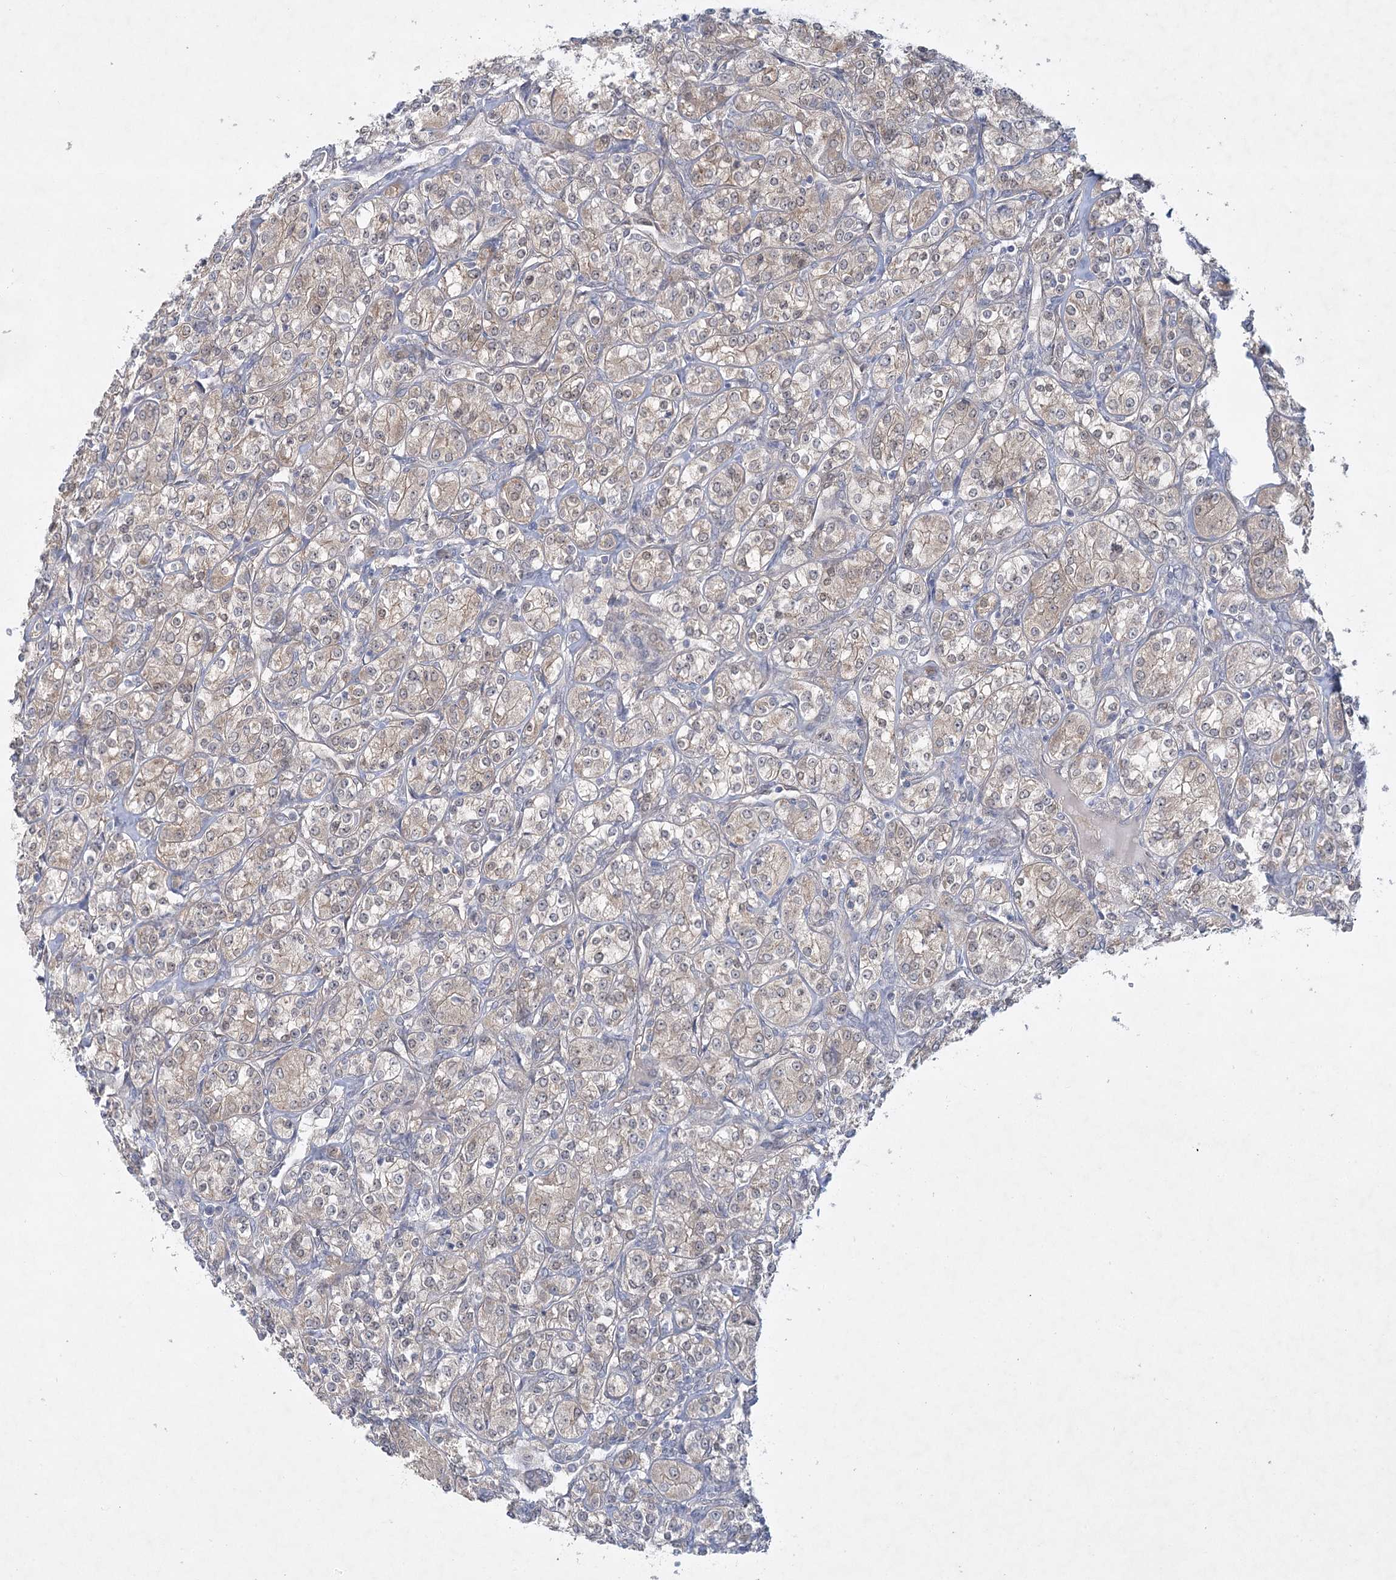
{"staining": {"intensity": "weak", "quantity": ">75%", "location": "cytoplasmic/membranous"}, "tissue": "renal cancer", "cell_type": "Tumor cells", "image_type": "cancer", "snomed": [{"axis": "morphology", "description": "Adenocarcinoma, NOS"}, {"axis": "topography", "description": "Kidney"}], "caption": "Brown immunohistochemical staining in human renal cancer displays weak cytoplasmic/membranous expression in about >75% of tumor cells.", "gene": "AAMDC", "patient": {"sex": "male", "age": 77}}